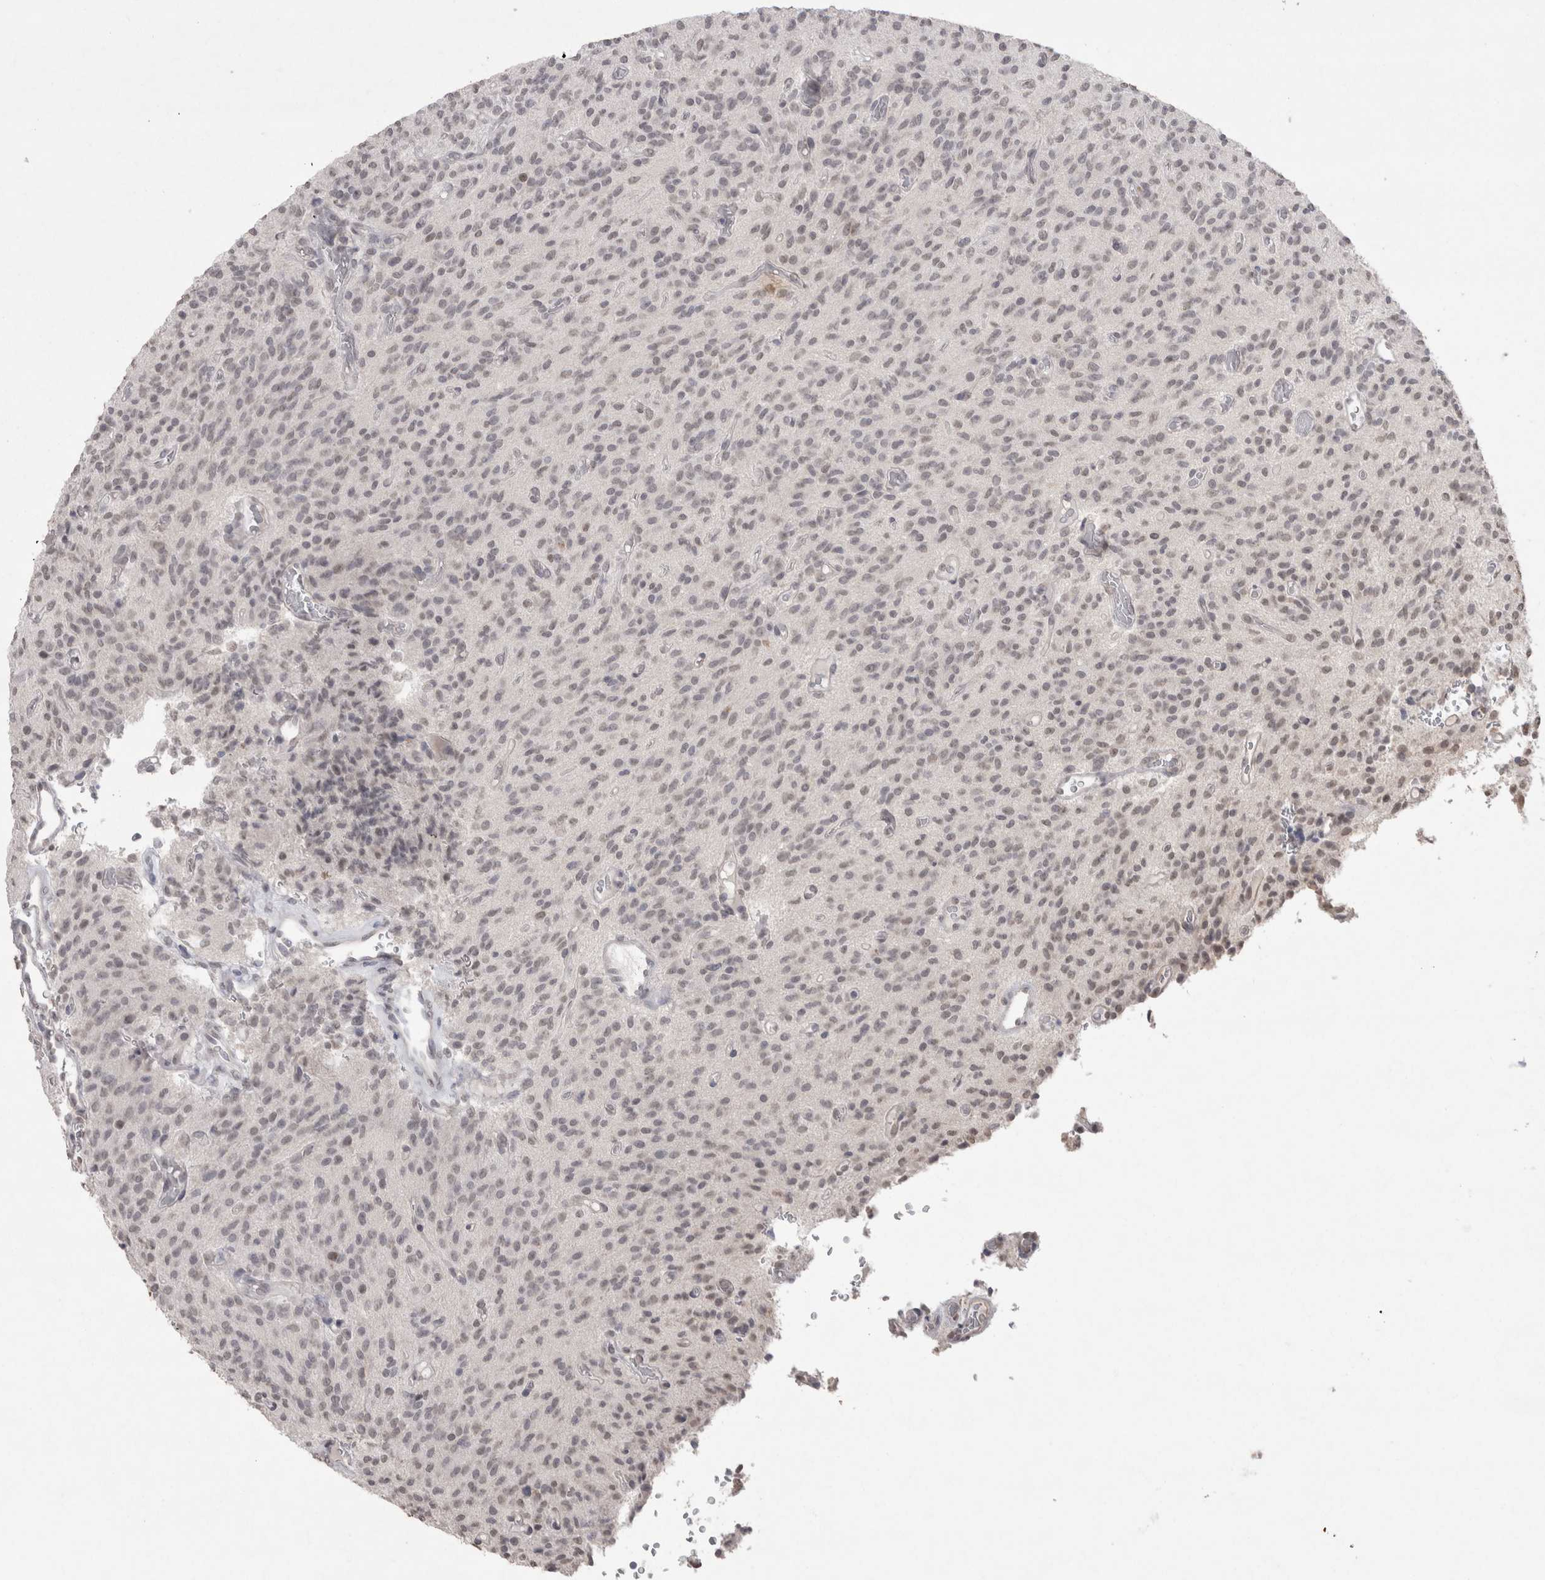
{"staining": {"intensity": "weak", "quantity": "25%-75%", "location": "nuclear"}, "tissue": "glioma", "cell_type": "Tumor cells", "image_type": "cancer", "snomed": [{"axis": "morphology", "description": "Glioma, malignant, High grade"}, {"axis": "topography", "description": "Brain"}], "caption": "Weak nuclear positivity for a protein is present in about 25%-75% of tumor cells of high-grade glioma (malignant) using IHC.", "gene": "DDX4", "patient": {"sex": "male", "age": 34}}